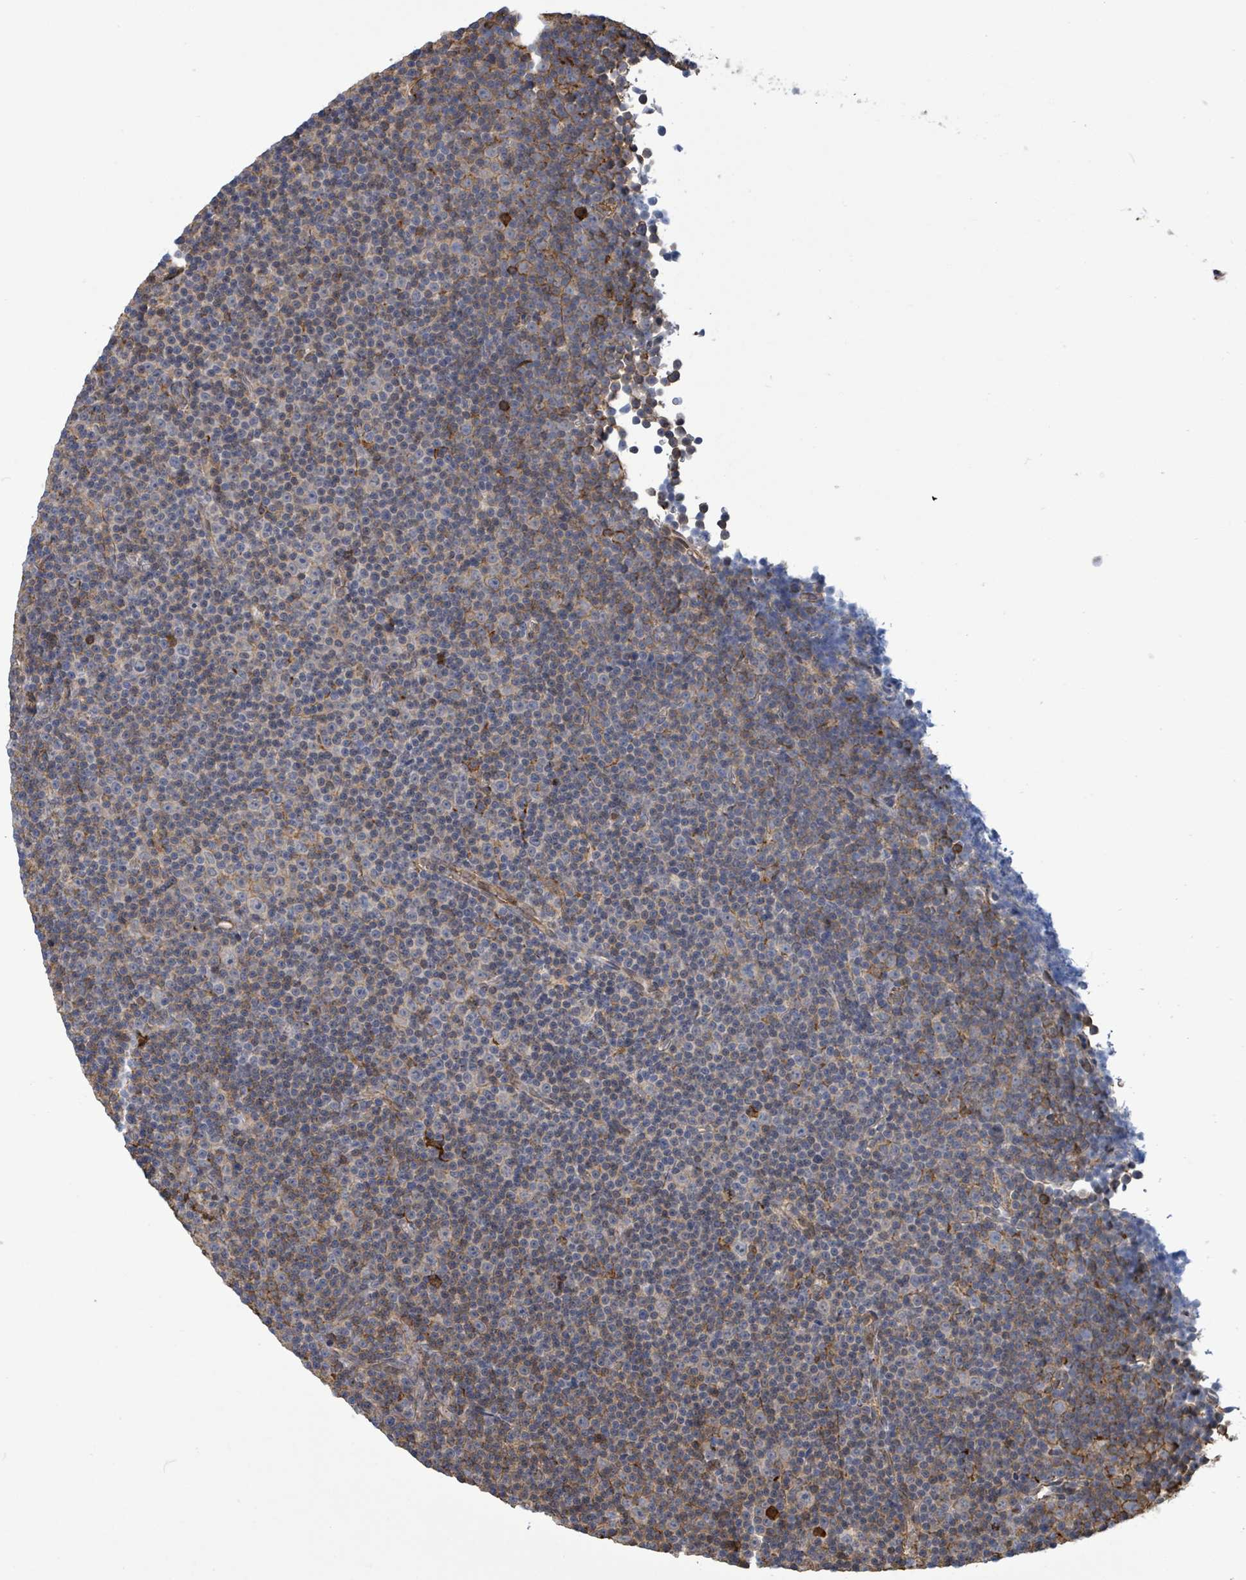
{"staining": {"intensity": "negative", "quantity": "none", "location": "none"}, "tissue": "lymphoma", "cell_type": "Tumor cells", "image_type": "cancer", "snomed": [{"axis": "morphology", "description": "Malignant lymphoma, non-Hodgkin's type, Low grade"}, {"axis": "topography", "description": "Lymph node"}], "caption": "High magnification brightfield microscopy of low-grade malignant lymphoma, non-Hodgkin's type stained with DAB (3,3'-diaminobenzidine) (brown) and counterstained with hematoxylin (blue): tumor cells show no significant positivity.", "gene": "PRKRIP1", "patient": {"sex": "female", "age": 67}}